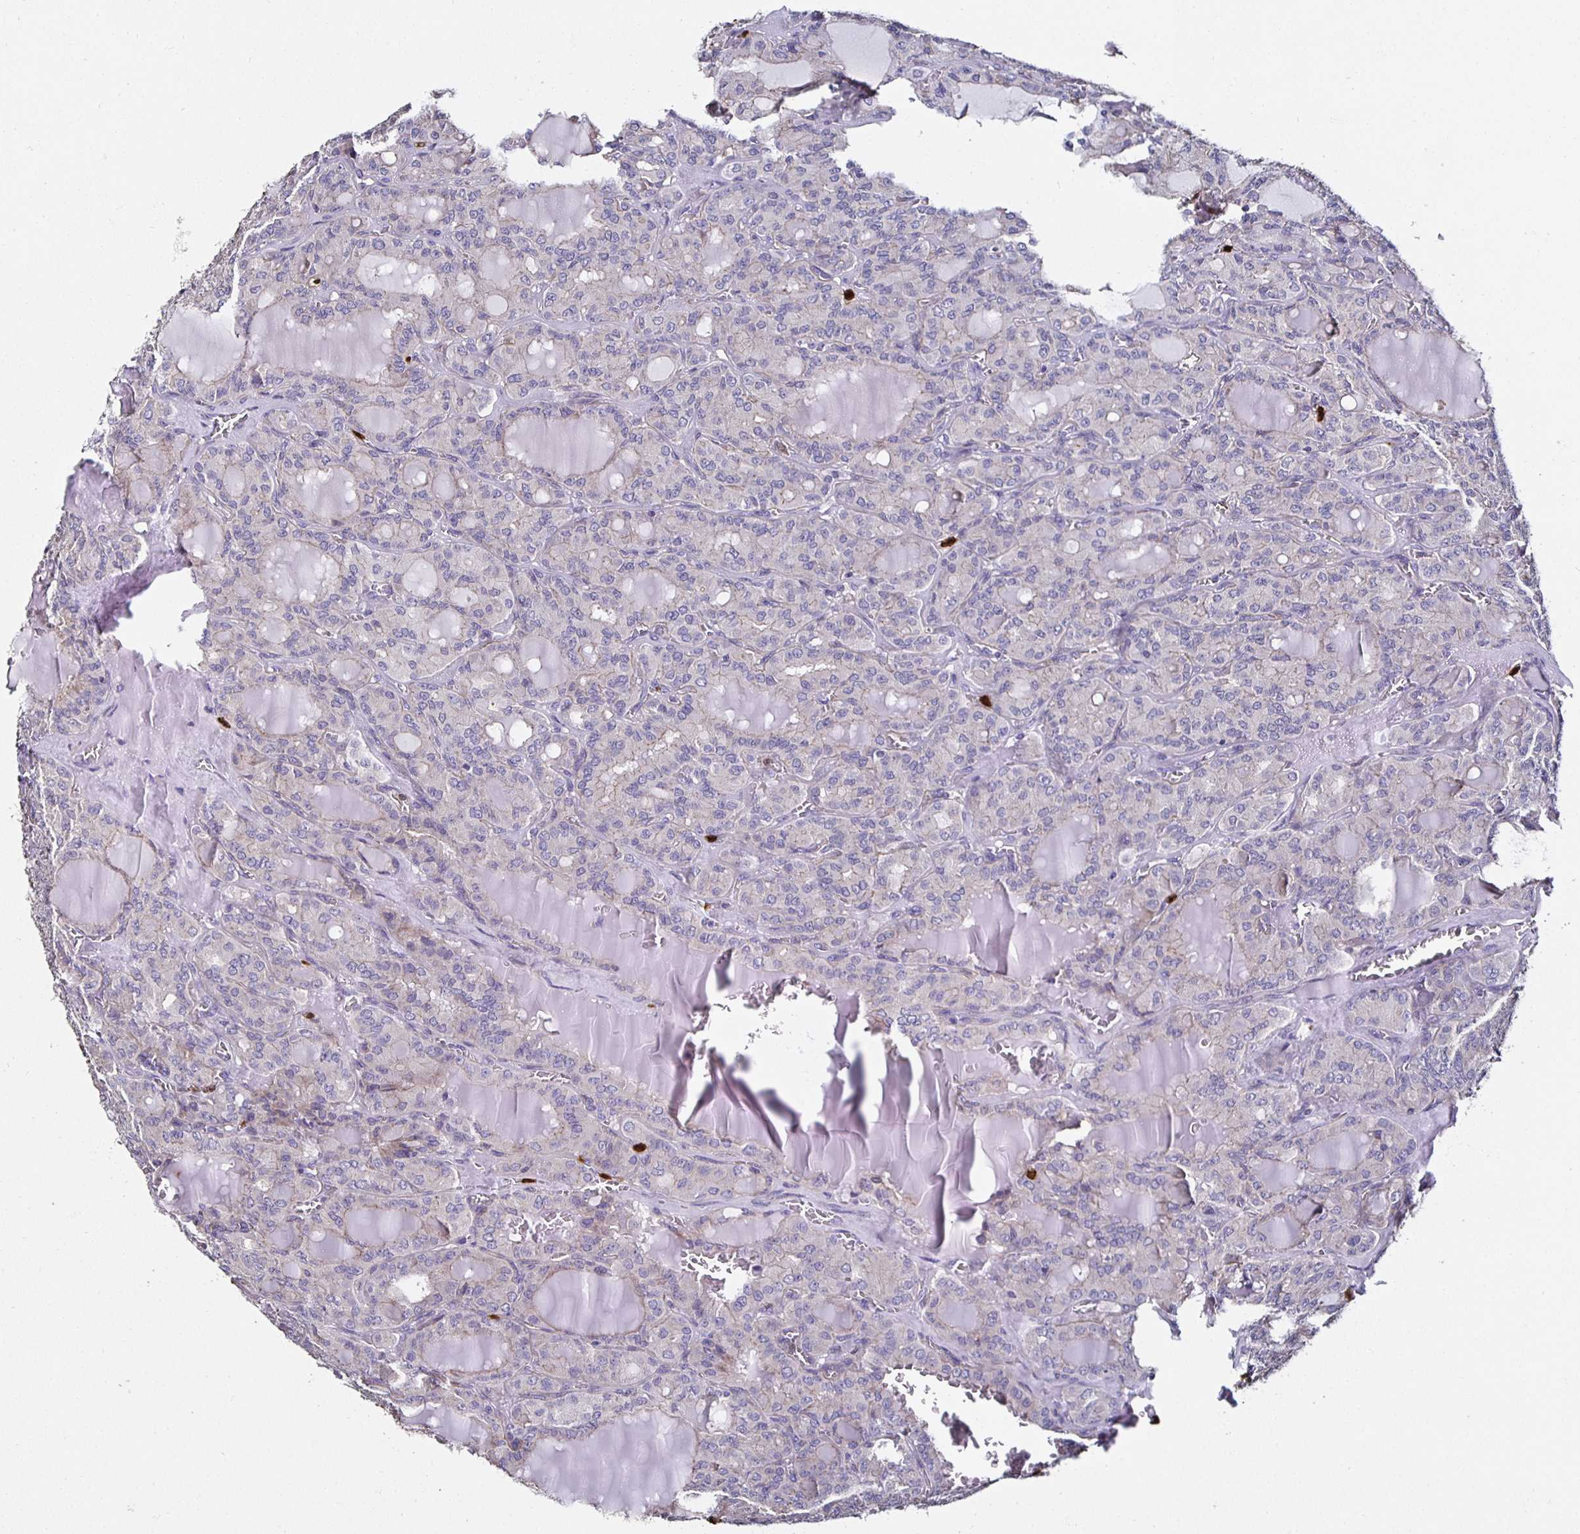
{"staining": {"intensity": "negative", "quantity": "none", "location": "none"}, "tissue": "thyroid cancer", "cell_type": "Tumor cells", "image_type": "cancer", "snomed": [{"axis": "morphology", "description": "Papillary adenocarcinoma, NOS"}, {"axis": "topography", "description": "Thyroid gland"}], "caption": "A photomicrograph of human papillary adenocarcinoma (thyroid) is negative for staining in tumor cells.", "gene": "TLR4", "patient": {"sex": "male", "age": 87}}